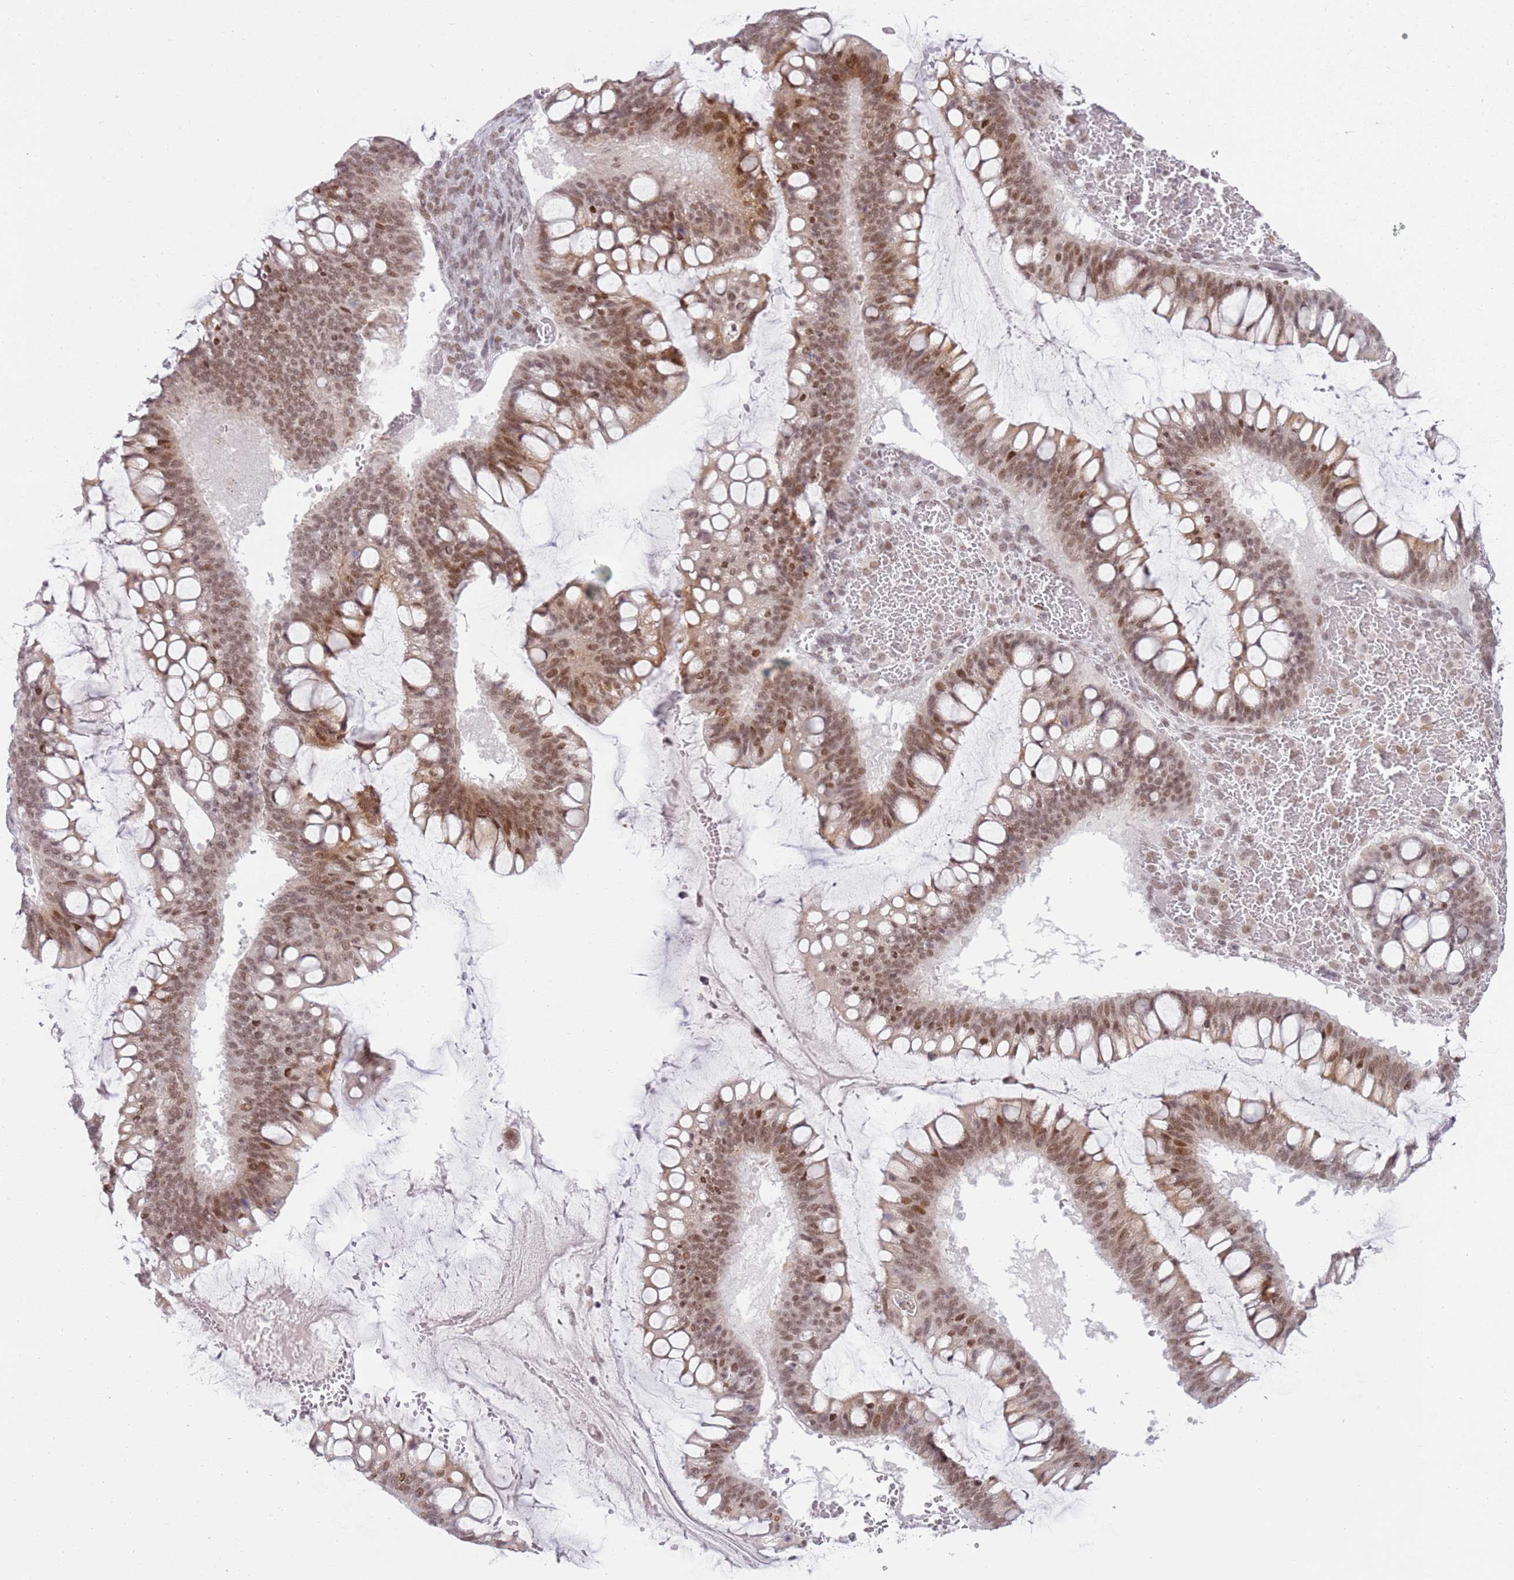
{"staining": {"intensity": "moderate", "quantity": ">75%", "location": "nuclear"}, "tissue": "ovarian cancer", "cell_type": "Tumor cells", "image_type": "cancer", "snomed": [{"axis": "morphology", "description": "Cystadenocarcinoma, mucinous, NOS"}, {"axis": "topography", "description": "Ovary"}], "caption": "Ovarian mucinous cystadenocarcinoma stained for a protein (brown) displays moderate nuclear positive staining in about >75% of tumor cells.", "gene": "PHC2", "patient": {"sex": "female", "age": 73}}